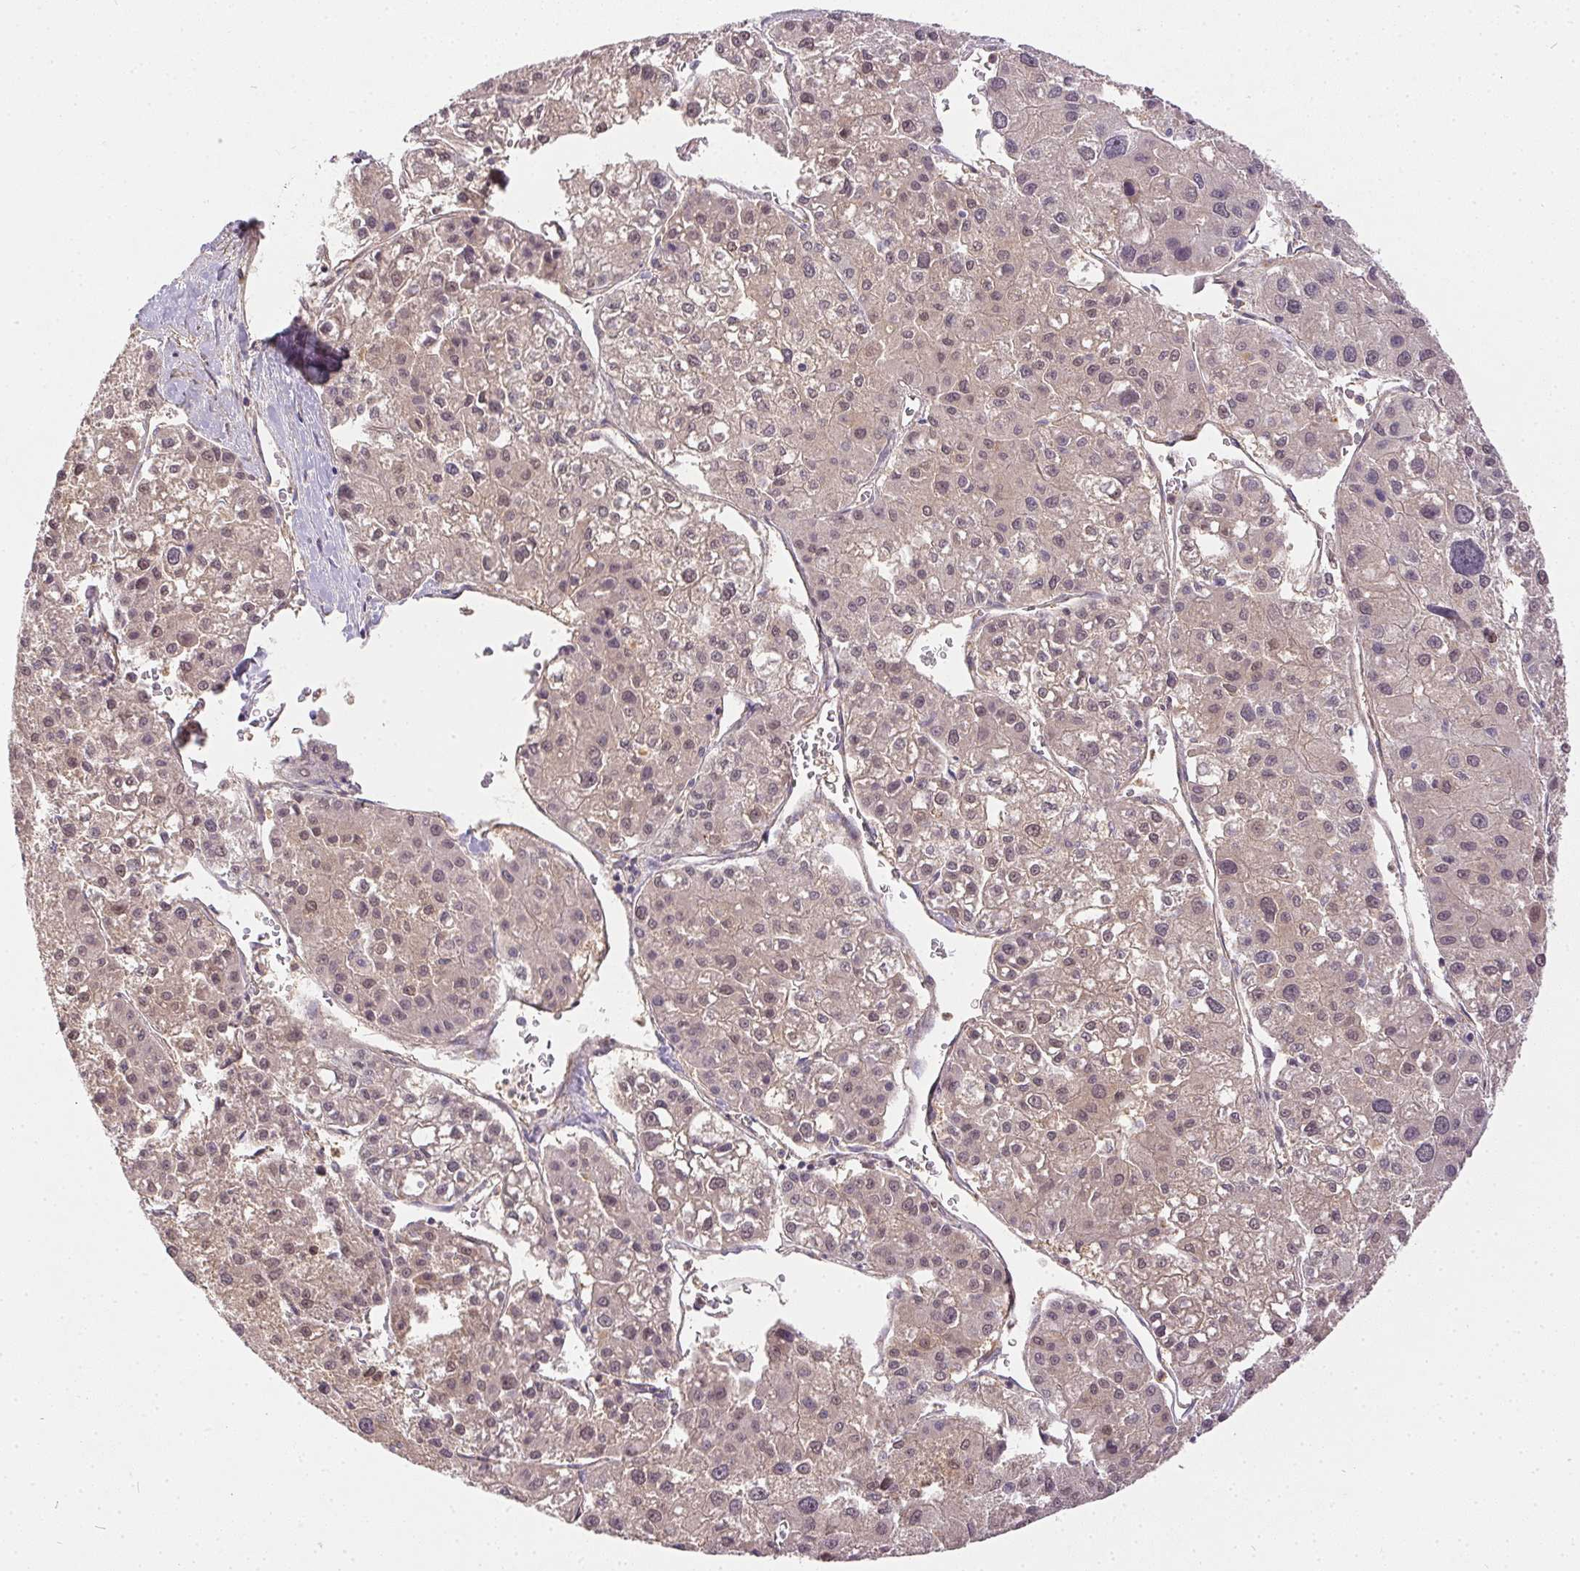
{"staining": {"intensity": "weak", "quantity": "25%-75%", "location": "cytoplasmic/membranous,nuclear"}, "tissue": "liver cancer", "cell_type": "Tumor cells", "image_type": "cancer", "snomed": [{"axis": "morphology", "description": "Carcinoma, Hepatocellular, NOS"}, {"axis": "topography", "description": "Liver"}], "caption": "Hepatocellular carcinoma (liver) was stained to show a protein in brown. There is low levels of weak cytoplasmic/membranous and nuclear positivity in about 25%-75% of tumor cells. The staining was performed using DAB to visualize the protein expression in brown, while the nuclei were stained in blue with hematoxylin (Magnification: 20x).", "gene": "REV3L", "patient": {"sex": "male", "age": 73}}